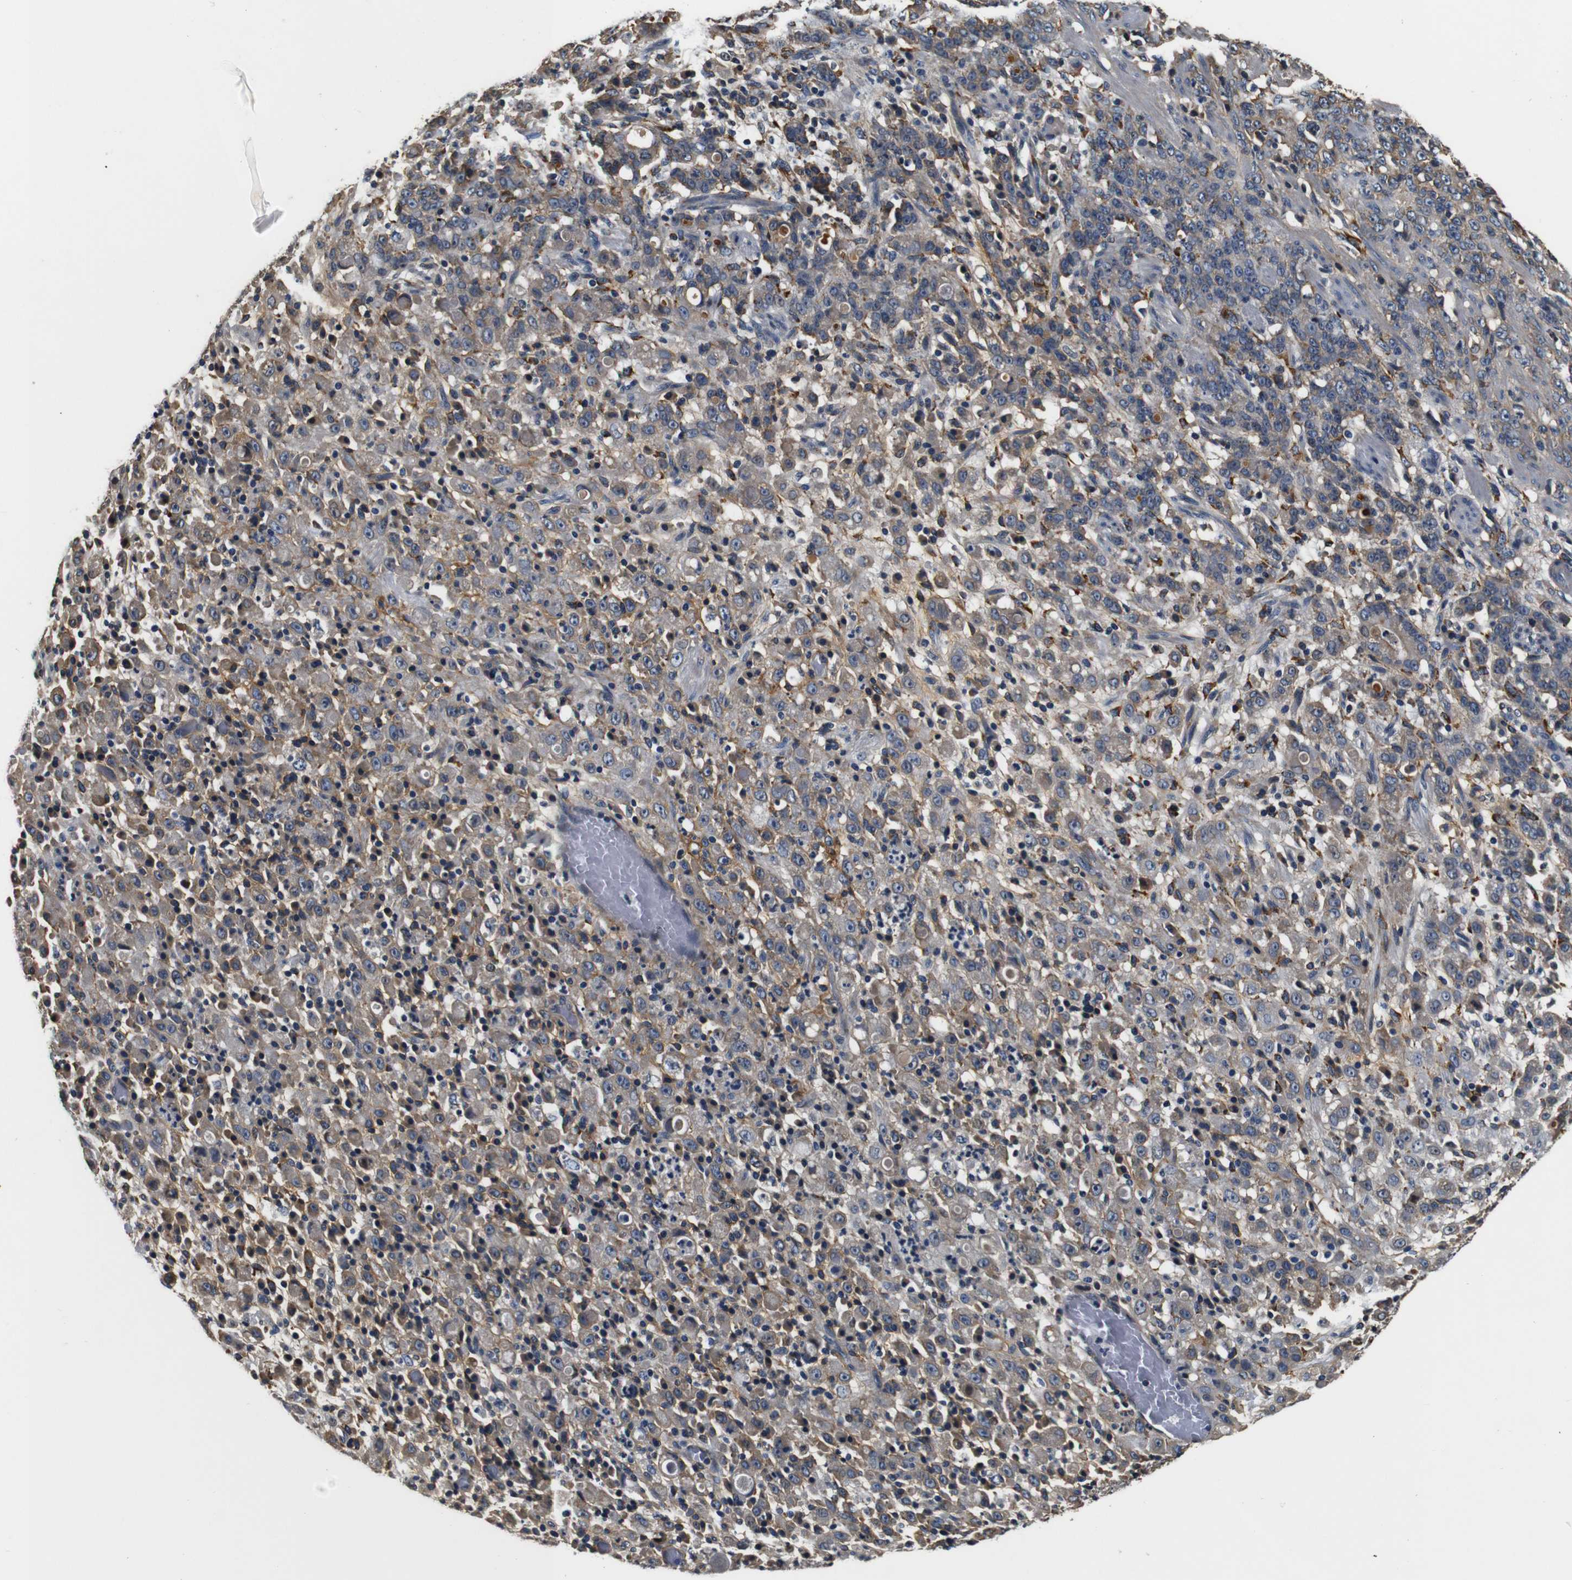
{"staining": {"intensity": "weak", "quantity": ">75%", "location": "cytoplasmic/membranous"}, "tissue": "stomach cancer", "cell_type": "Tumor cells", "image_type": "cancer", "snomed": [{"axis": "morphology", "description": "Adenocarcinoma, NOS"}, {"axis": "topography", "description": "Stomach, lower"}], "caption": "Stomach adenocarcinoma stained for a protein (brown) reveals weak cytoplasmic/membranous positive staining in approximately >75% of tumor cells.", "gene": "COL1A1", "patient": {"sex": "male", "age": 88}}